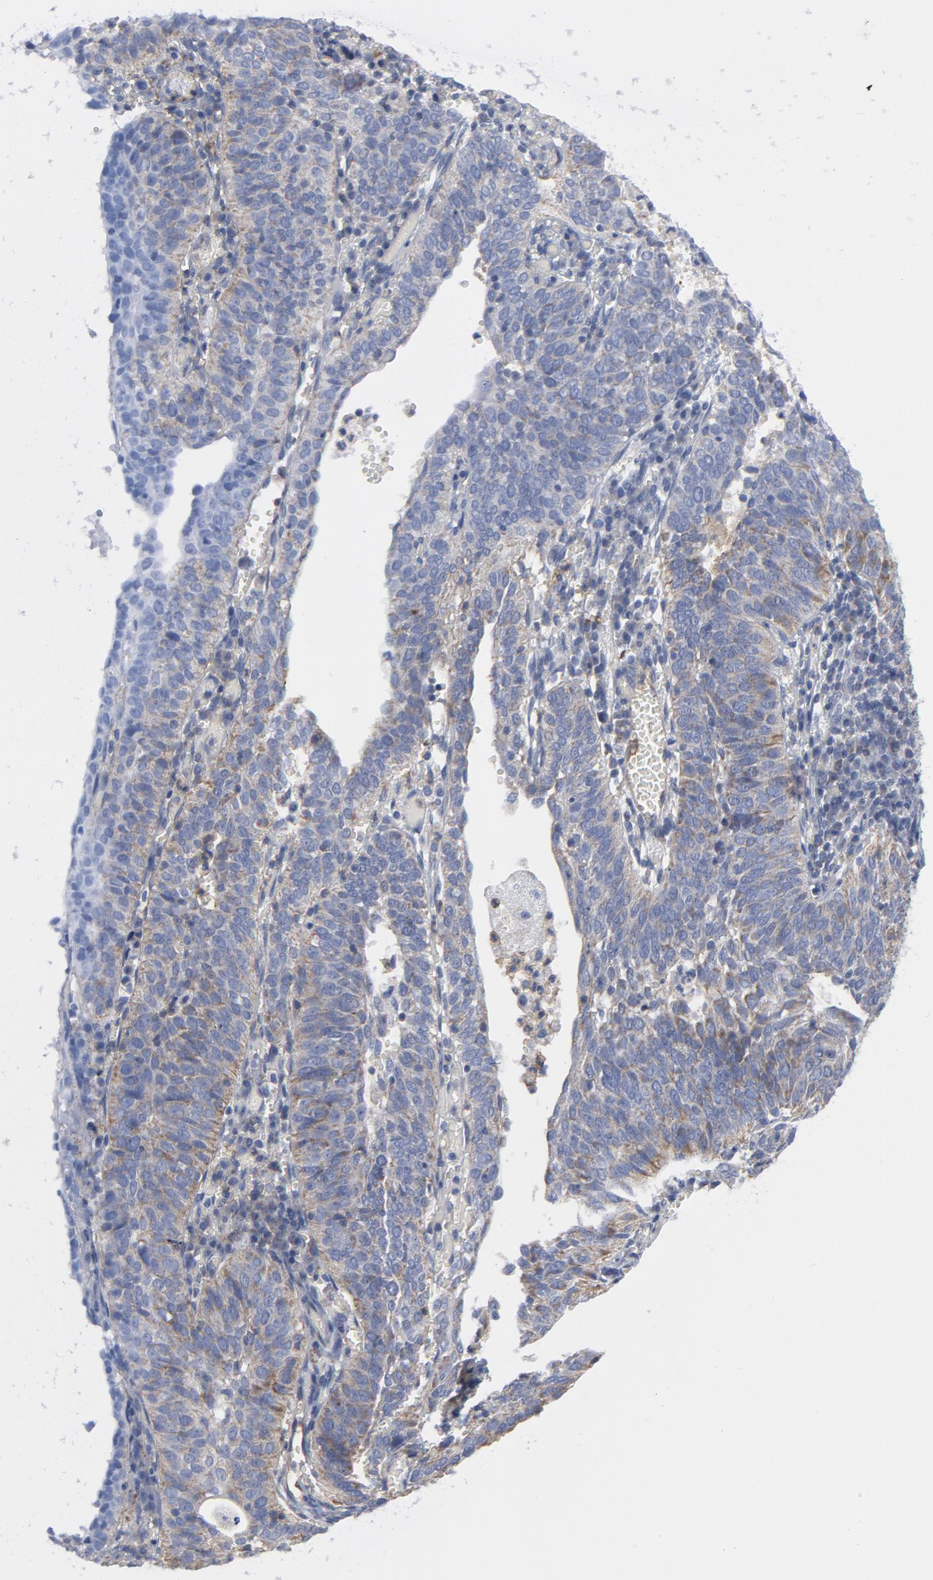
{"staining": {"intensity": "weak", "quantity": ">75%", "location": "cytoplasmic/membranous"}, "tissue": "cervical cancer", "cell_type": "Tumor cells", "image_type": "cancer", "snomed": [{"axis": "morphology", "description": "Squamous cell carcinoma, NOS"}, {"axis": "topography", "description": "Cervix"}], "caption": "A low amount of weak cytoplasmic/membranous staining is appreciated in approximately >75% of tumor cells in cervical cancer (squamous cell carcinoma) tissue. (brown staining indicates protein expression, while blue staining denotes nuclei).", "gene": "OXA1L", "patient": {"sex": "female", "age": 39}}